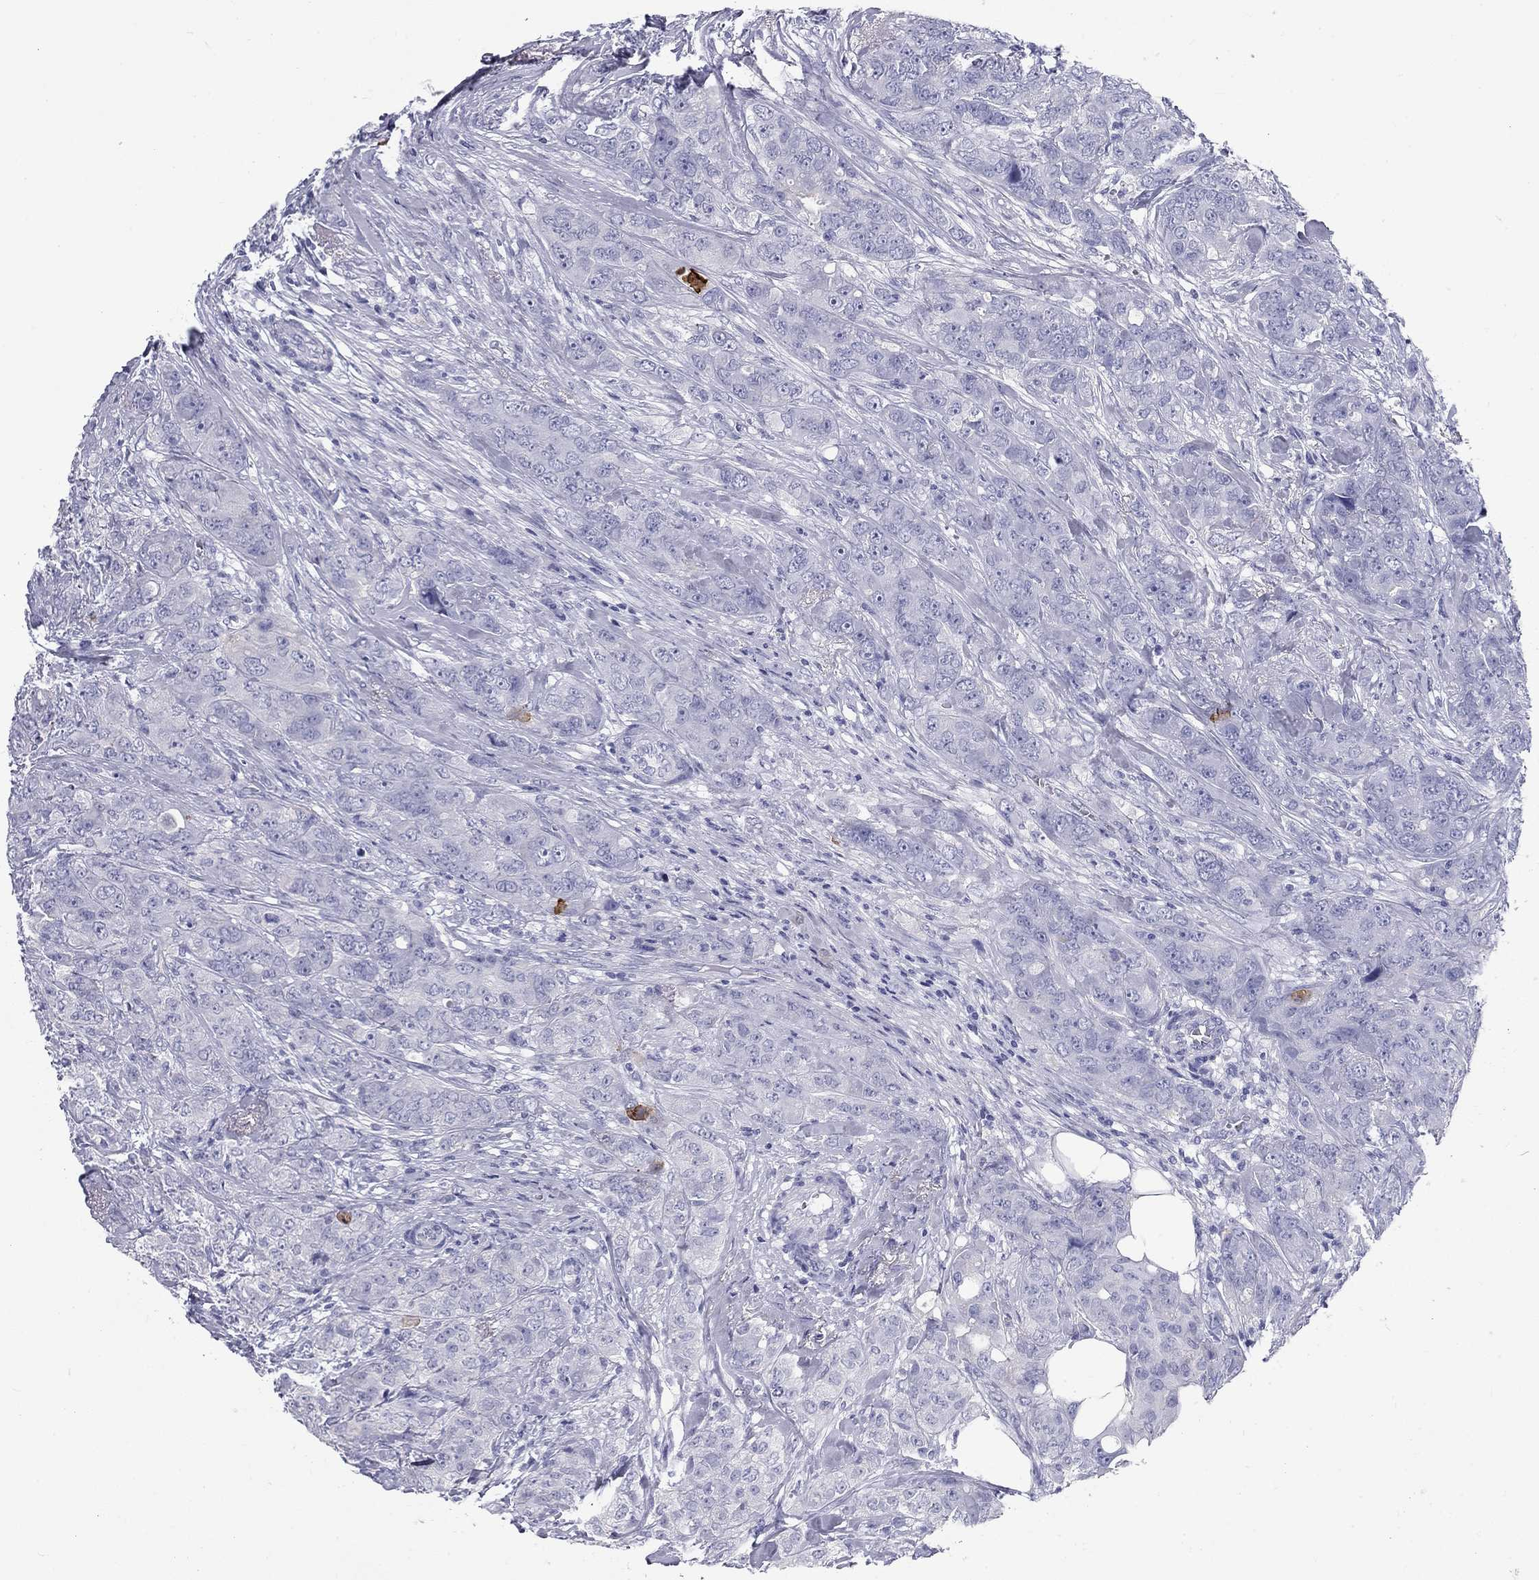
{"staining": {"intensity": "negative", "quantity": "none", "location": "none"}, "tissue": "breast cancer", "cell_type": "Tumor cells", "image_type": "cancer", "snomed": [{"axis": "morphology", "description": "Duct carcinoma"}, {"axis": "topography", "description": "Breast"}], "caption": "A photomicrograph of breast infiltrating ductal carcinoma stained for a protein exhibits no brown staining in tumor cells.", "gene": "DNALI1", "patient": {"sex": "female", "age": 43}}